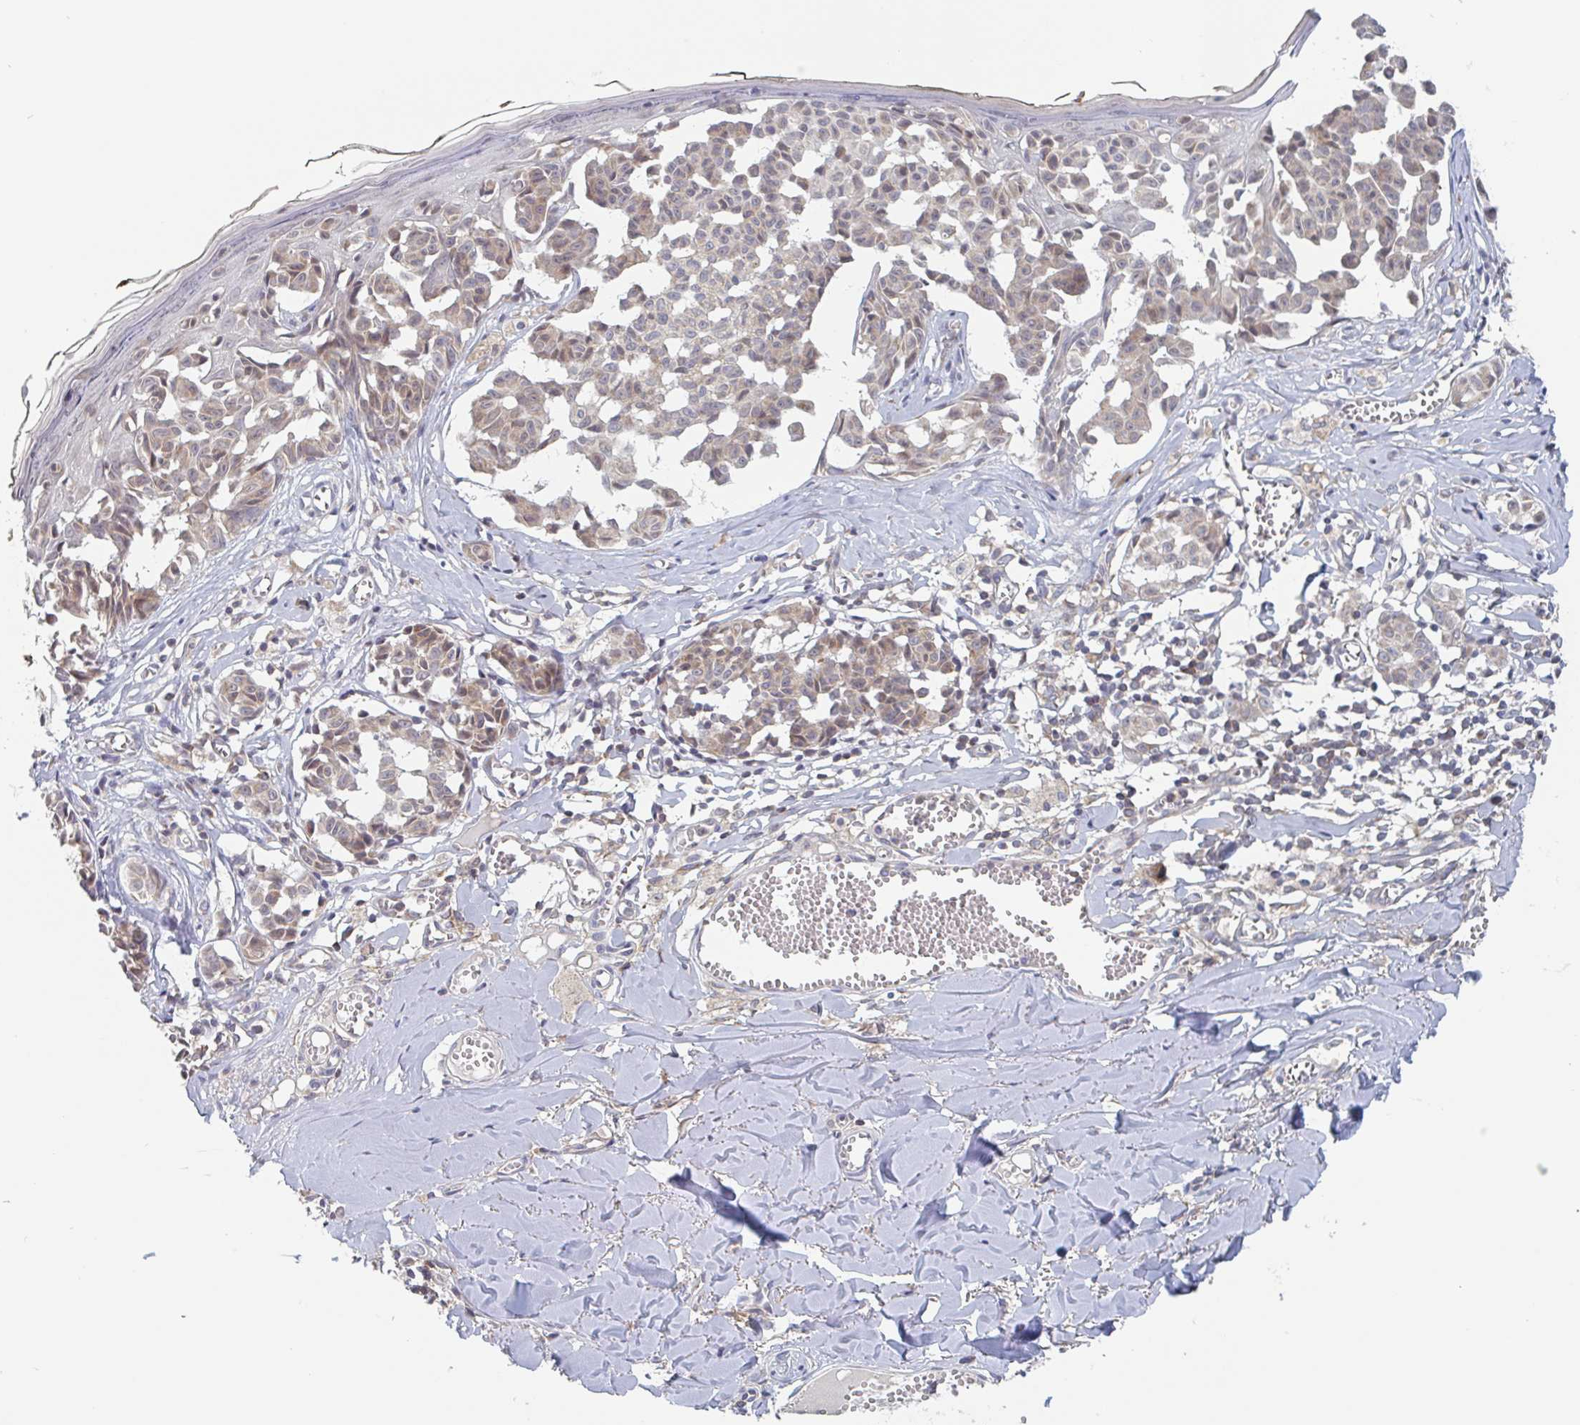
{"staining": {"intensity": "weak", "quantity": "25%-75%", "location": "cytoplasmic/membranous"}, "tissue": "melanoma", "cell_type": "Tumor cells", "image_type": "cancer", "snomed": [{"axis": "morphology", "description": "Malignant melanoma, NOS"}, {"axis": "topography", "description": "Skin"}], "caption": "A high-resolution micrograph shows immunohistochemistry staining of melanoma, which shows weak cytoplasmic/membranous staining in about 25%-75% of tumor cells.", "gene": "SURF1", "patient": {"sex": "female", "age": 43}}